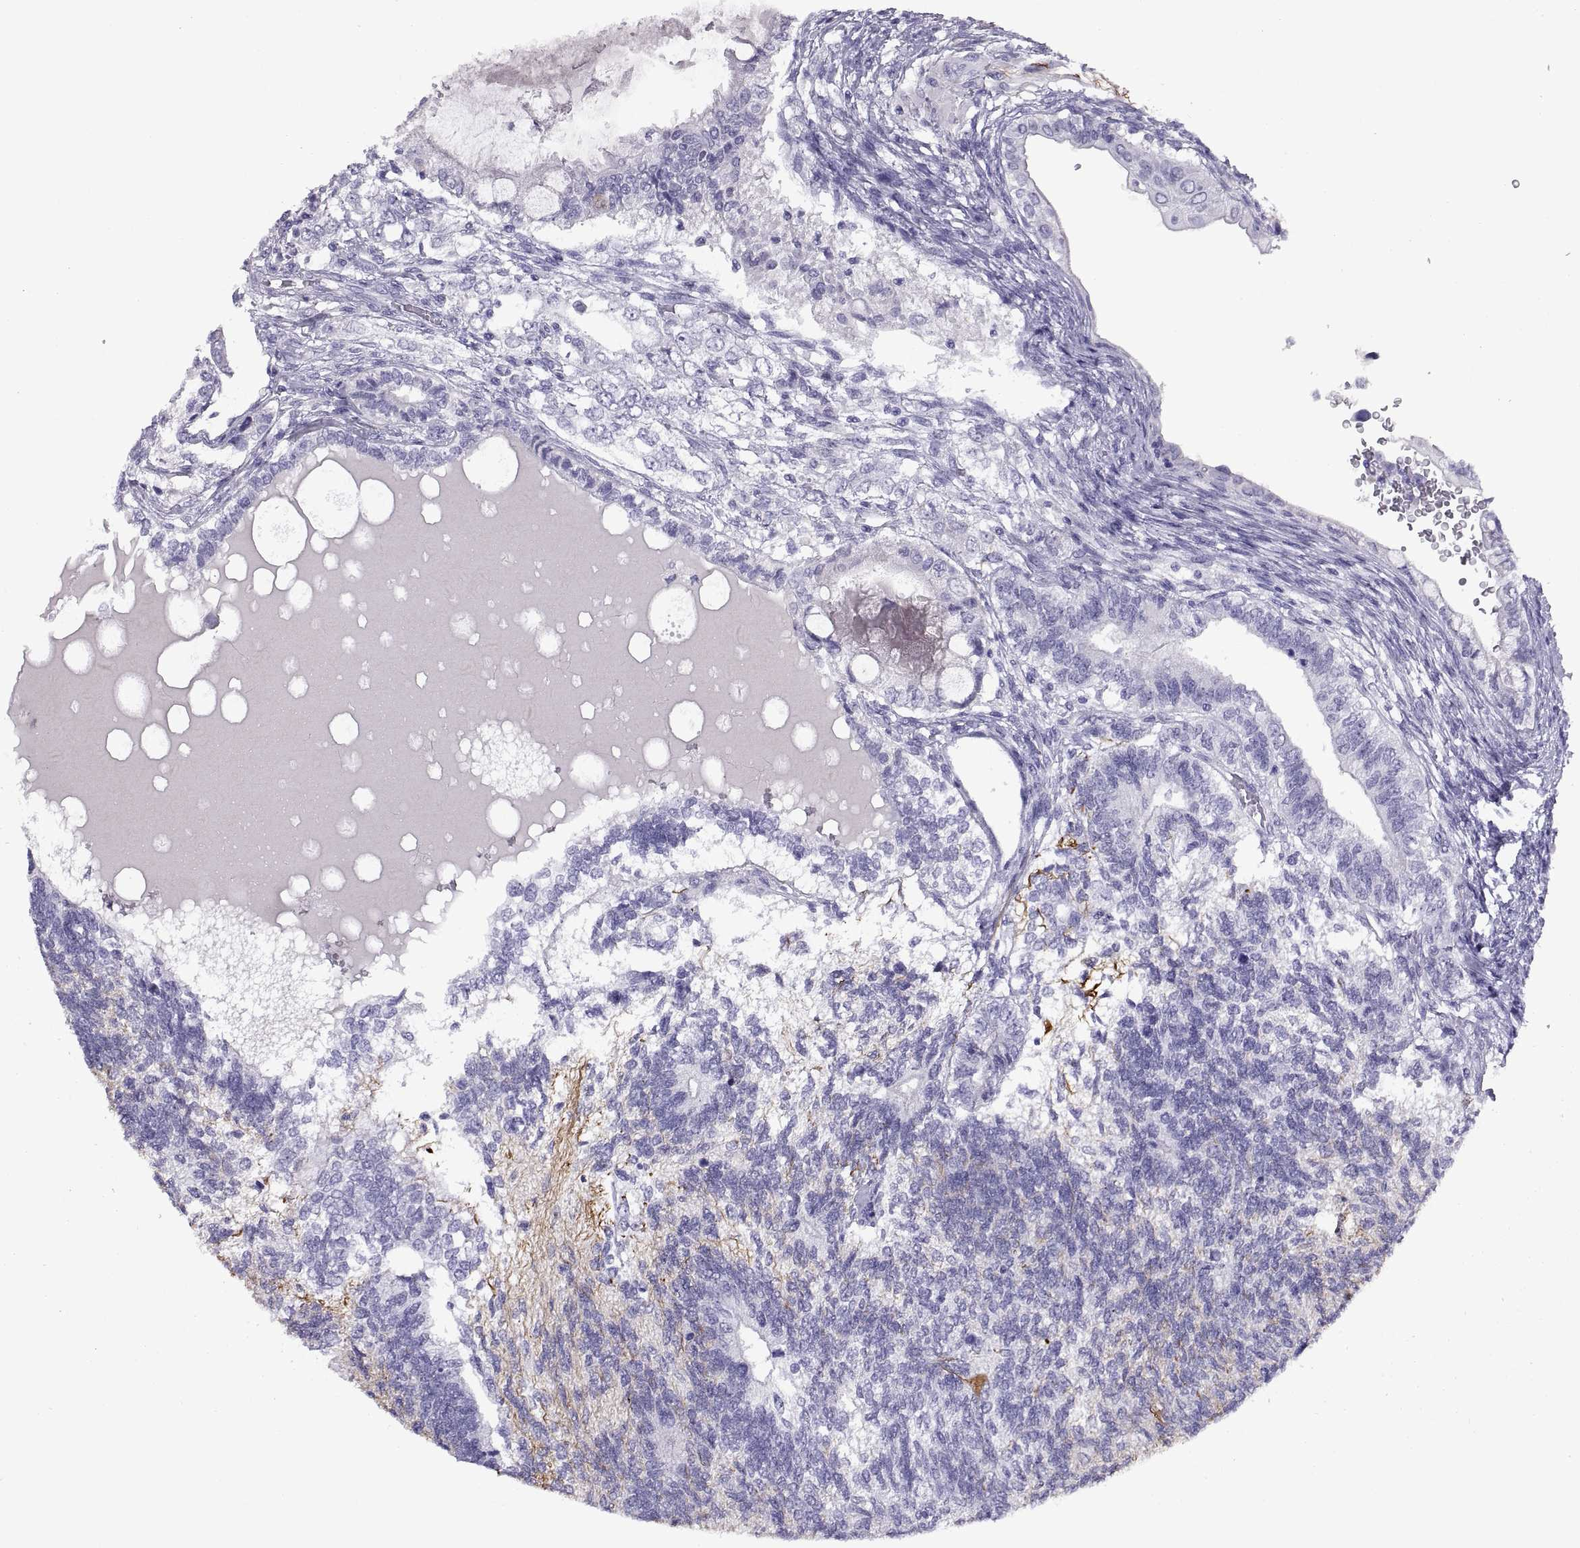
{"staining": {"intensity": "negative", "quantity": "none", "location": "none"}, "tissue": "testis cancer", "cell_type": "Tumor cells", "image_type": "cancer", "snomed": [{"axis": "morphology", "description": "Seminoma, NOS"}, {"axis": "morphology", "description": "Carcinoma, Embryonal, NOS"}, {"axis": "topography", "description": "Testis"}], "caption": "The micrograph shows no staining of tumor cells in testis seminoma.", "gene": "RGS20", "patient": {"sex": "male", "age": 41}}